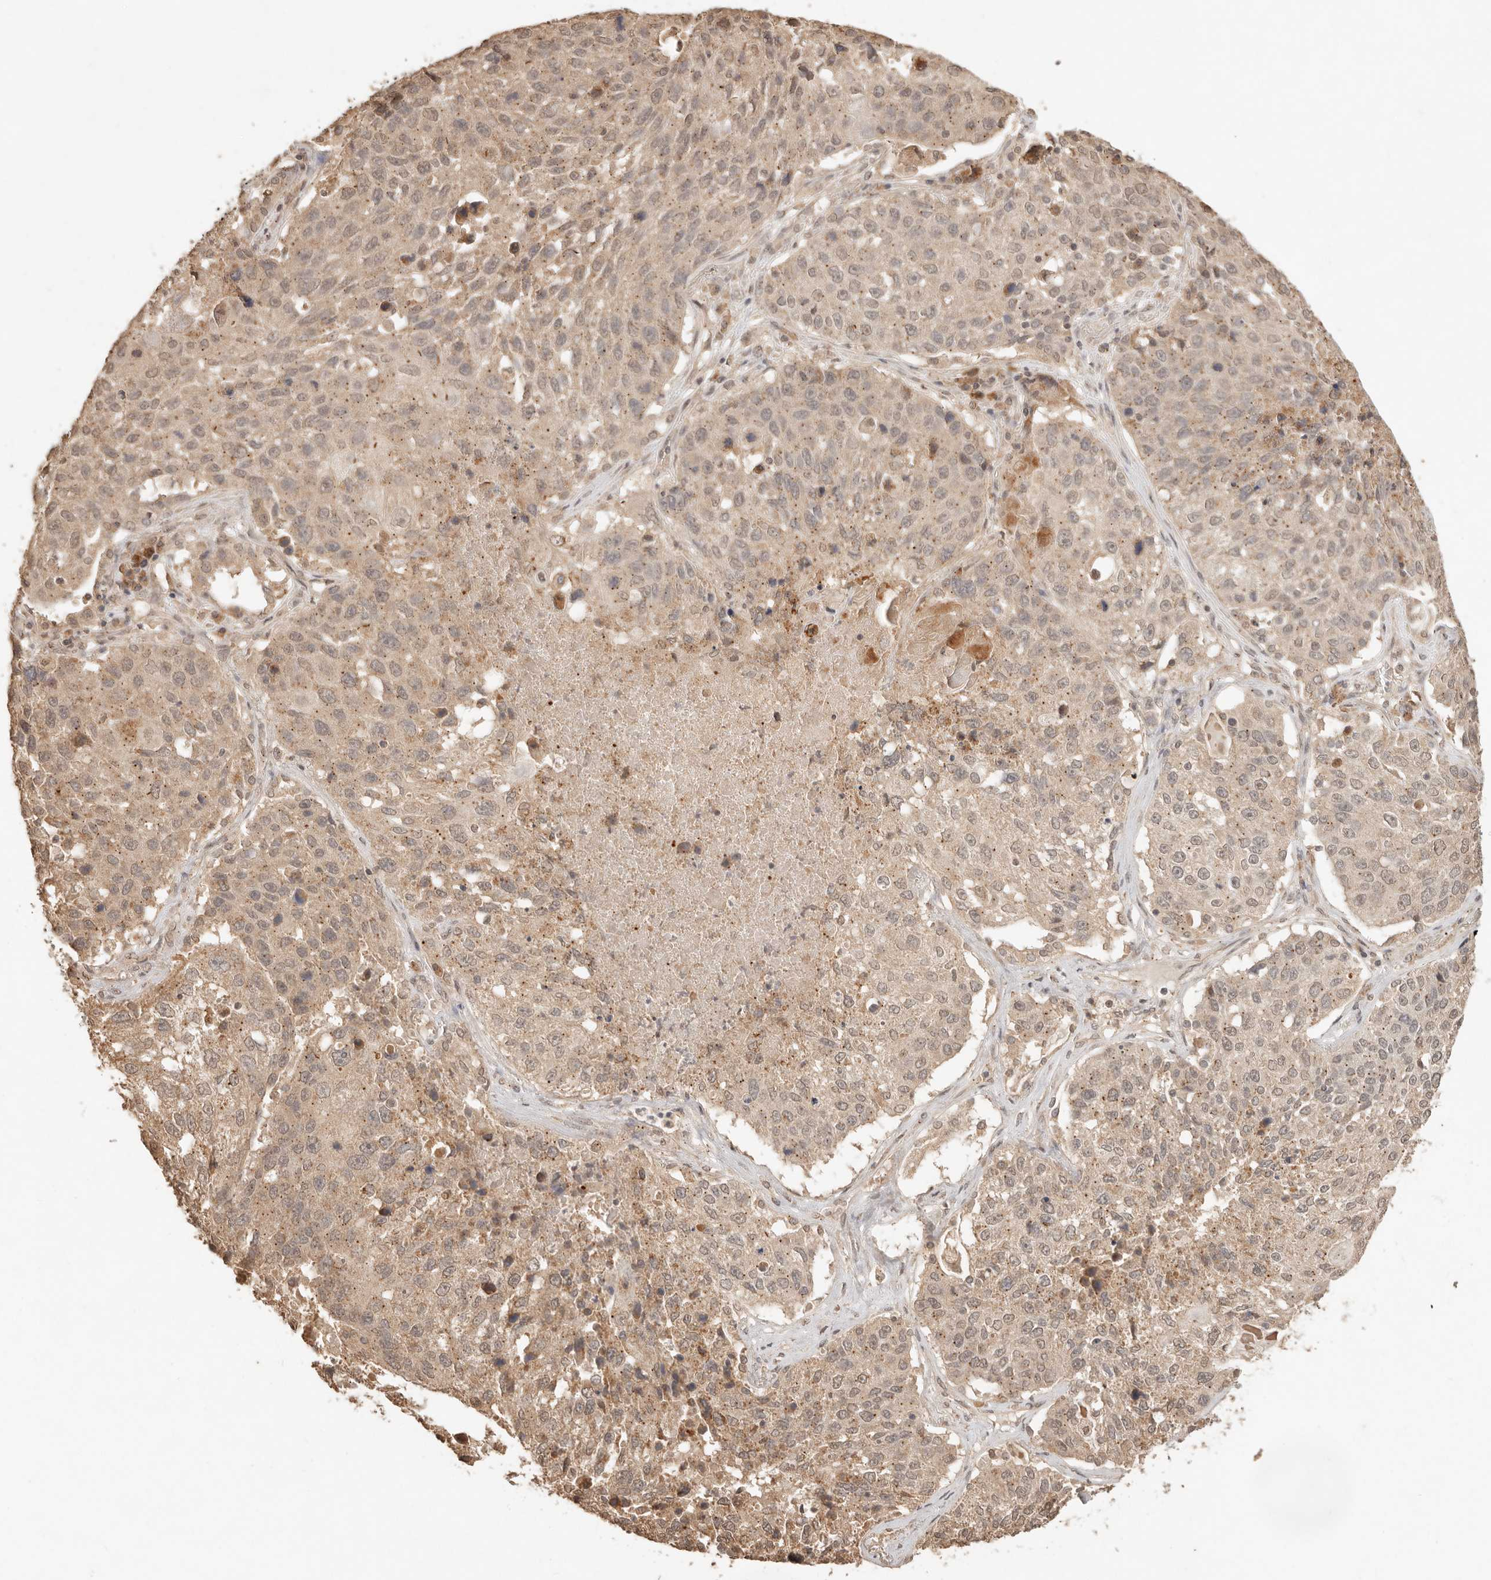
{"staining": {"intensity": "weak", "quantity": ">75%", "location": "cytoplasmic/membranous,nuclear"}, "tissue": "lung cancer", "cell_type": "Tumor cells", "image_type": "cancer", "snomed": [{"axis": "morphology", "description": "Squamous cell carcinoma, NOS"}, {"axis": "topography", "description": "Lung"}], "caption": "Approximately >75% of tumor cells in human lung cancer display weak cytoplasmic/membranous and nuclear protein staining as visualized by brown immunohistochemical staining.", "gene": "LMO4", "patient": {"sex": "male", "age": 61}}